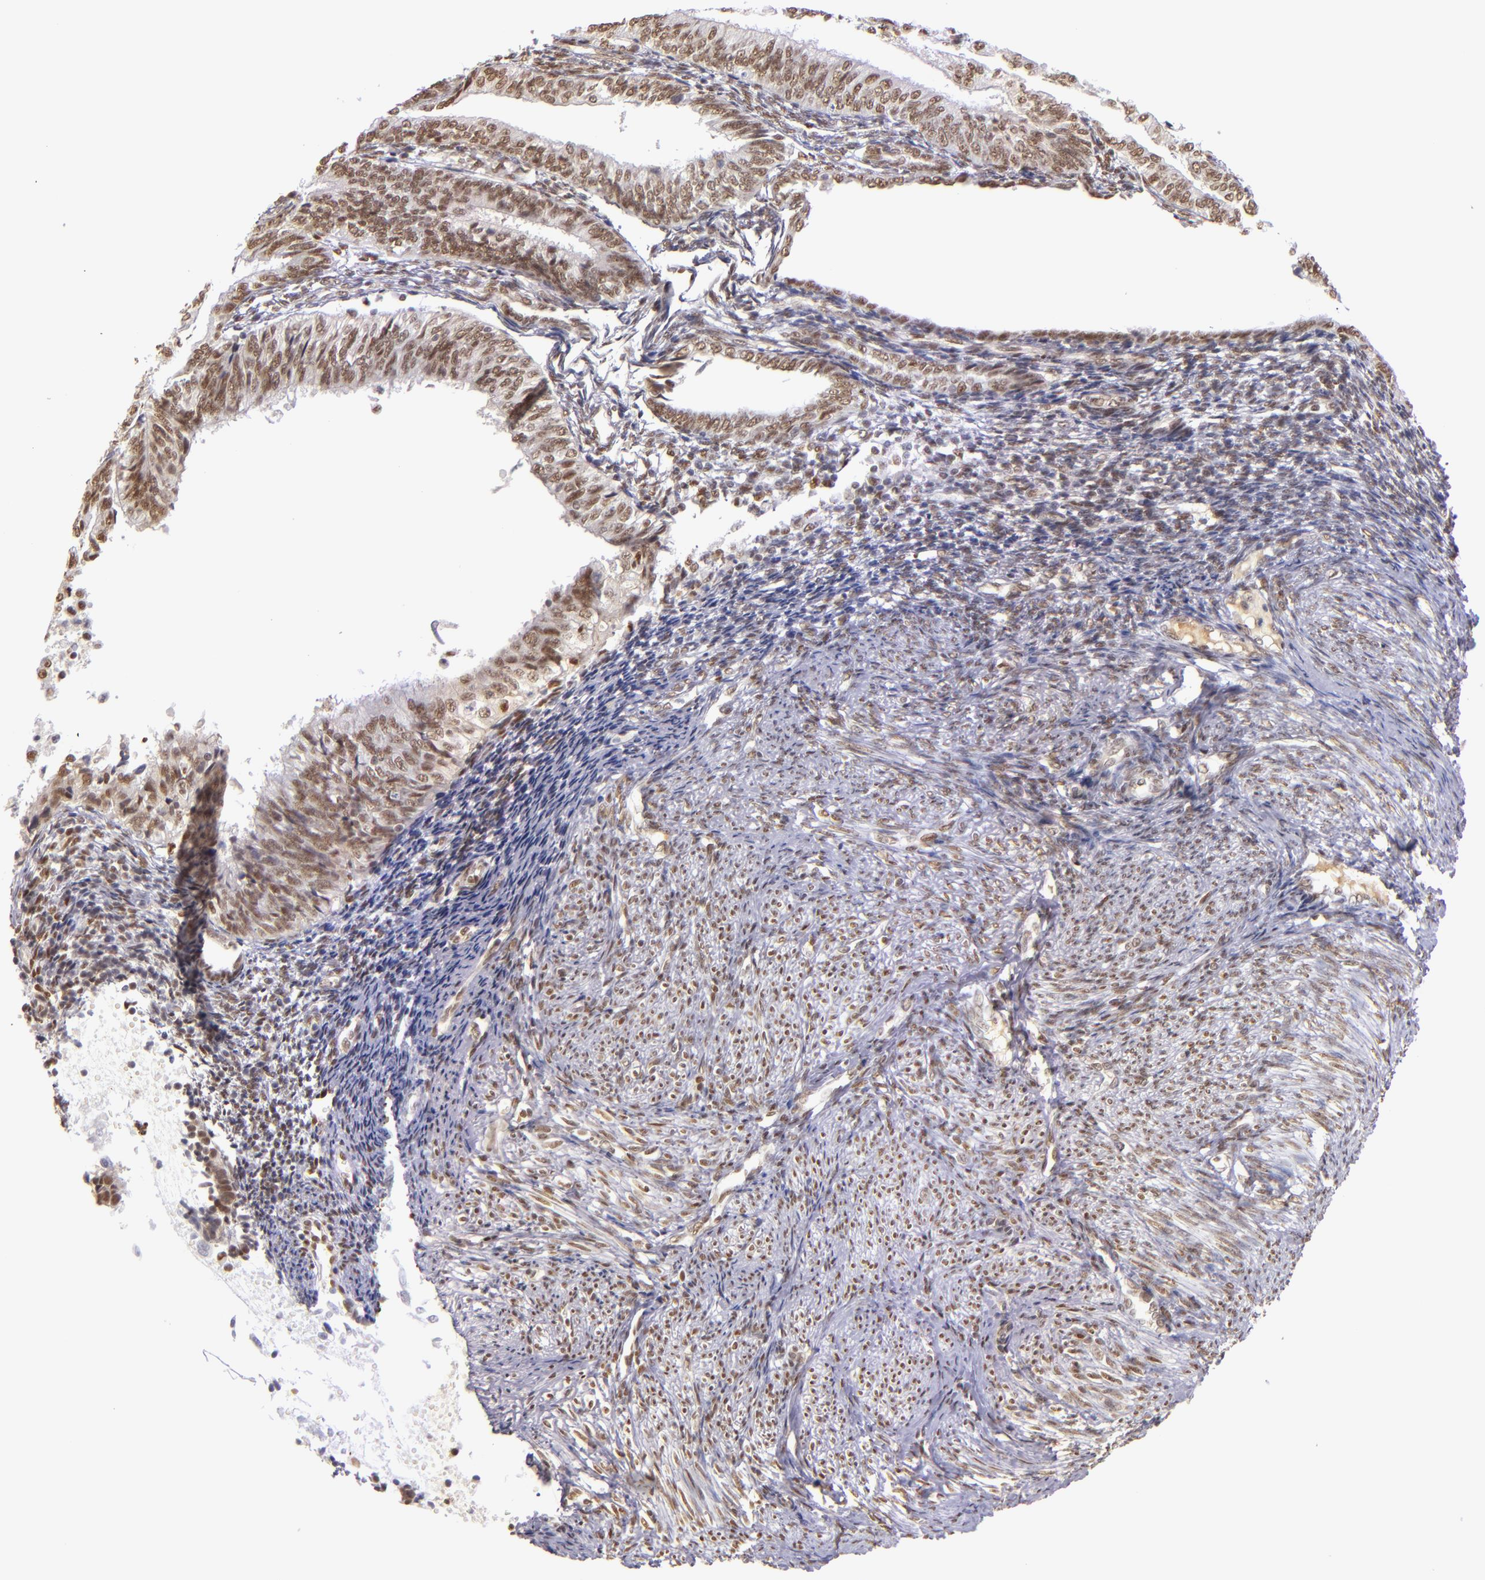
{"staining": {"intensity": "moderate", "quantity": ">75%", "location": "nuclear"}, "tissue": "endometrial cancer", "cell_type": "Tumor cells", "image_type": "cancer", "snomed": [{"axis": "morphology", "description": "Adenocarcinoma, NOS"}, {"axis": "topography", "description": "Endometrium"}], "caption": "Protein analysis of endometrial cancer tissue reveals moderate nuclear expression in approximately >75% of tumor cells.", "gene": "NCOR2", "patient": {"sex": "female", "age": 55}}